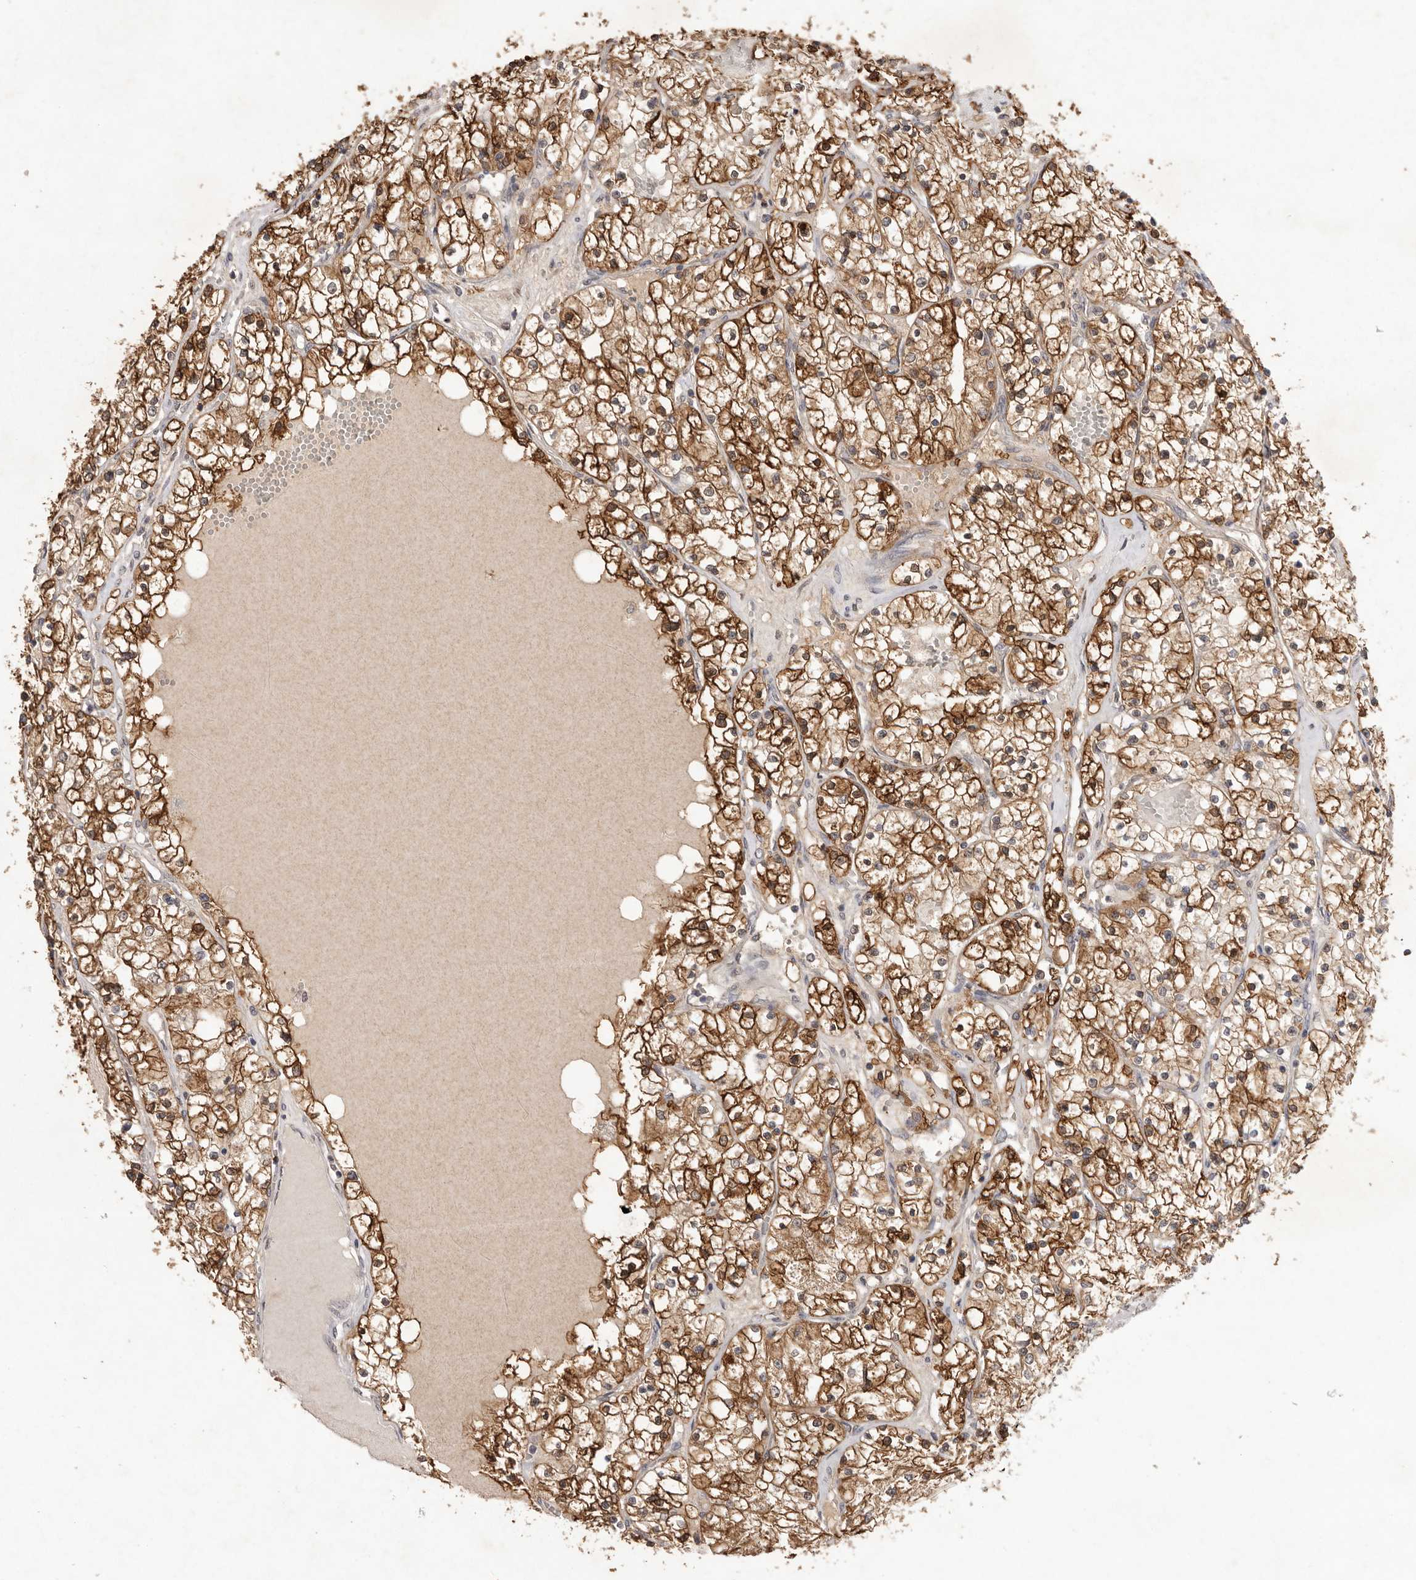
{"staining": {"intensity": "strong", "quantity": ">75%", "location": "cytoplasmic/membranous"}, "tissue": "renal cancer", "cell_type": "Tumor cells", "image_type": "cancer", "snomed": [{"axis": "morphology", "description": "Normal tissue, NOS"}, {"axis": "morphology", "description": "Adenocarcinoma, NOS"}, {"axis": "topography", "description": "Kidney"}], "caption": "Adenocarcinoma (renal) stained for a protein (brown) exhibits strong cytoplasmic/membranous positive staining in approximately >75% of tumor cells.", "gene": "TADA1", "patient": {"sex": "male", "age": 68}}